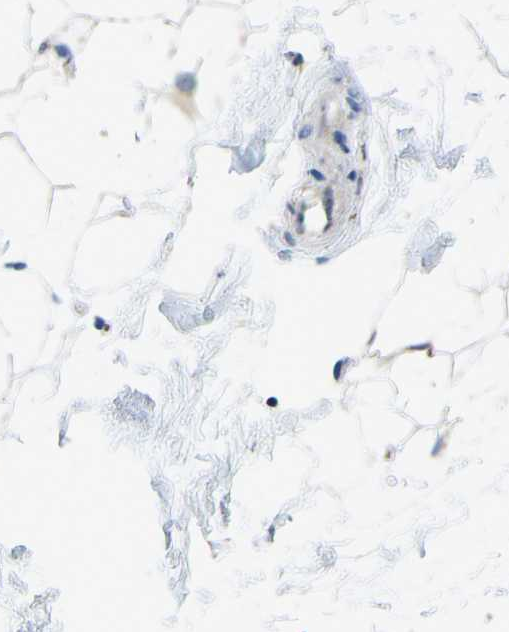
{"staining": {"intensity": "weak", "quantity": "25%-75%", "location": "cytoplasmic/membranous"}, "tissue": "breast", "cell_type": "Adipocytes", "image_type": "normal", "snomed": [{"axis": "morphology", "description": "Normal tissue, NOS"}, {"axis": "topography", "description": "Breast"}], "caption": "Breast stained with a brown dye demonstrates weak cytoplasmic/membranous positive expression in approximately 25%-75% of adipocytes.", "gene": "BNIP3L", "patient": {"sex": "female", "age": 22}}